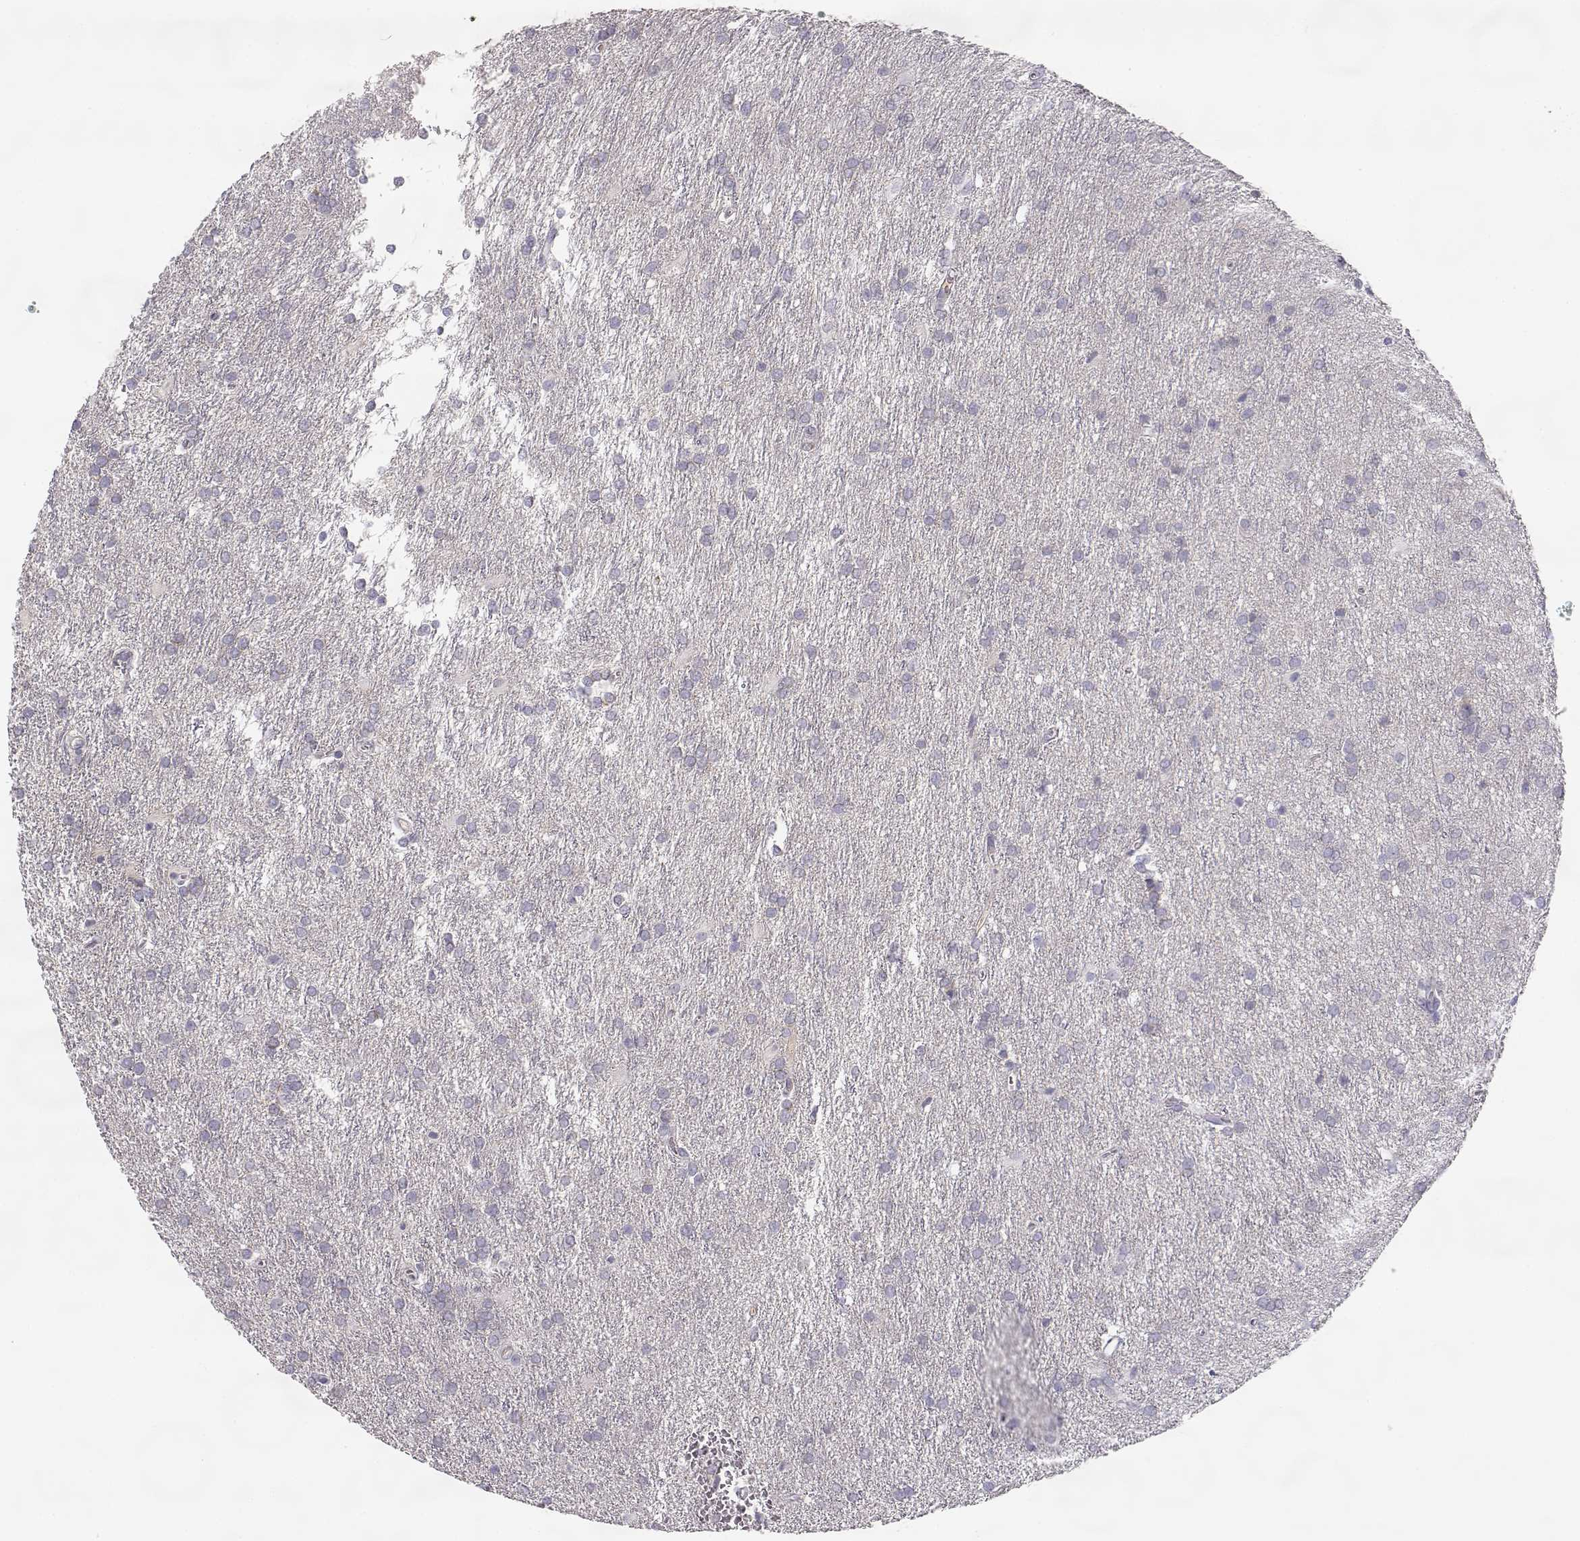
{"staining": {"intensity": "negative", "quantity": "none", "location": "none"}, "tissue": "glioma", "cell_type": "Tumor cells", "image_type": "cancer", "snomed": [{"axis": "morphology", "description": "Glioma, malignant, Low grade"}, {"axis": "topography", "description": "Brain"}], "caption": "A photomicrograph of human malignant glioma (low-grade) is negative for staining in tumor cells.", "gene": "SLCO6A1", "patient": {"sex": "female", "age": 32}}